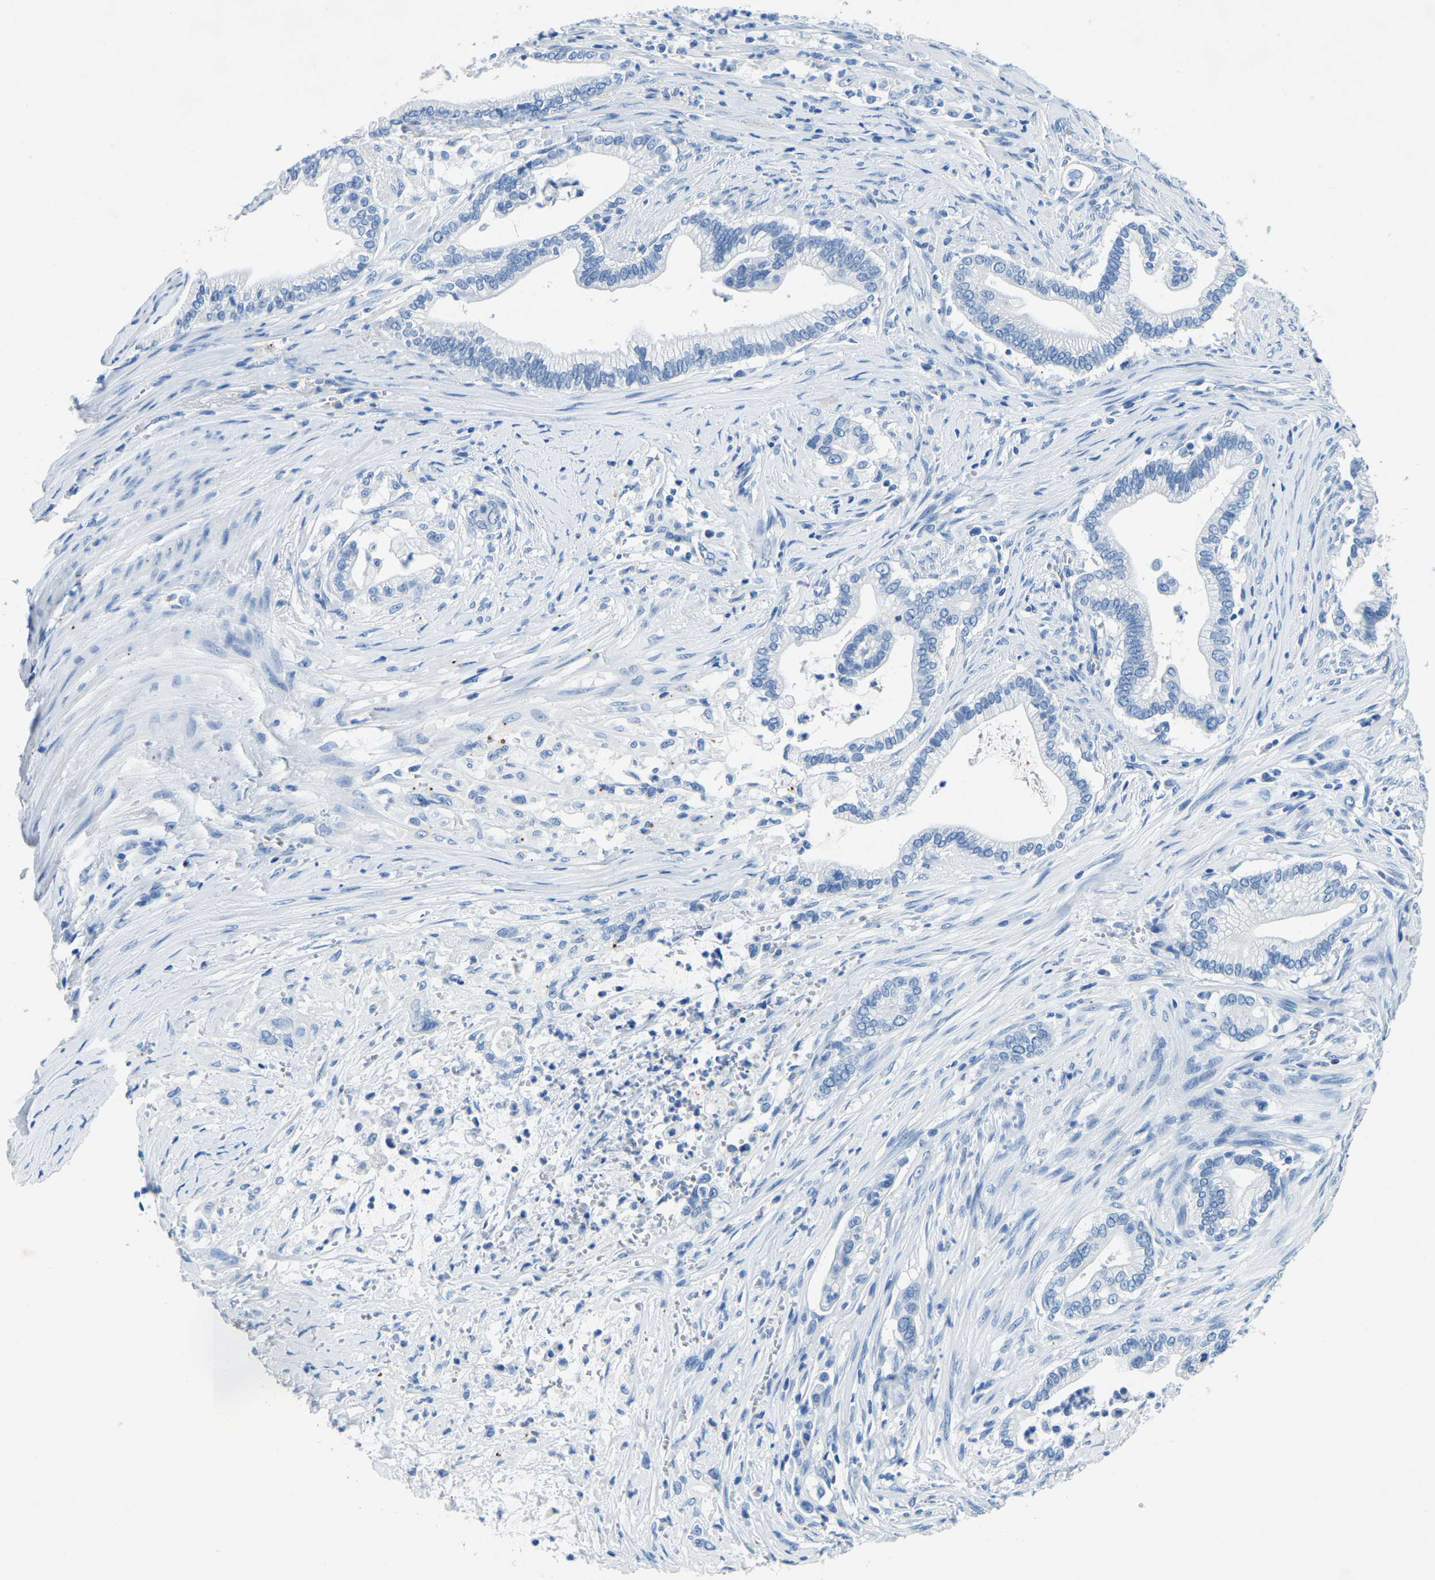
{"staining": {"intensity": "negative", "quantity": "none", "location": "none"}, "tissue": "pancreatic cancer", "cell_type": "Tumor cells", "image_type": "cancer", "snomed": [{"axis": "morphology", "description": "Adenocarcinoma, NOS"}, {"axis": "topography", "description": "Pancreas"}], "caption": "Human adenocarcinoma (pancreatic) stained for a protein using immunohistochemistry demonstrates no positivity in tumor cells.", "gene": "UBN2", "patient": {"sex": "male", "age": 69}}